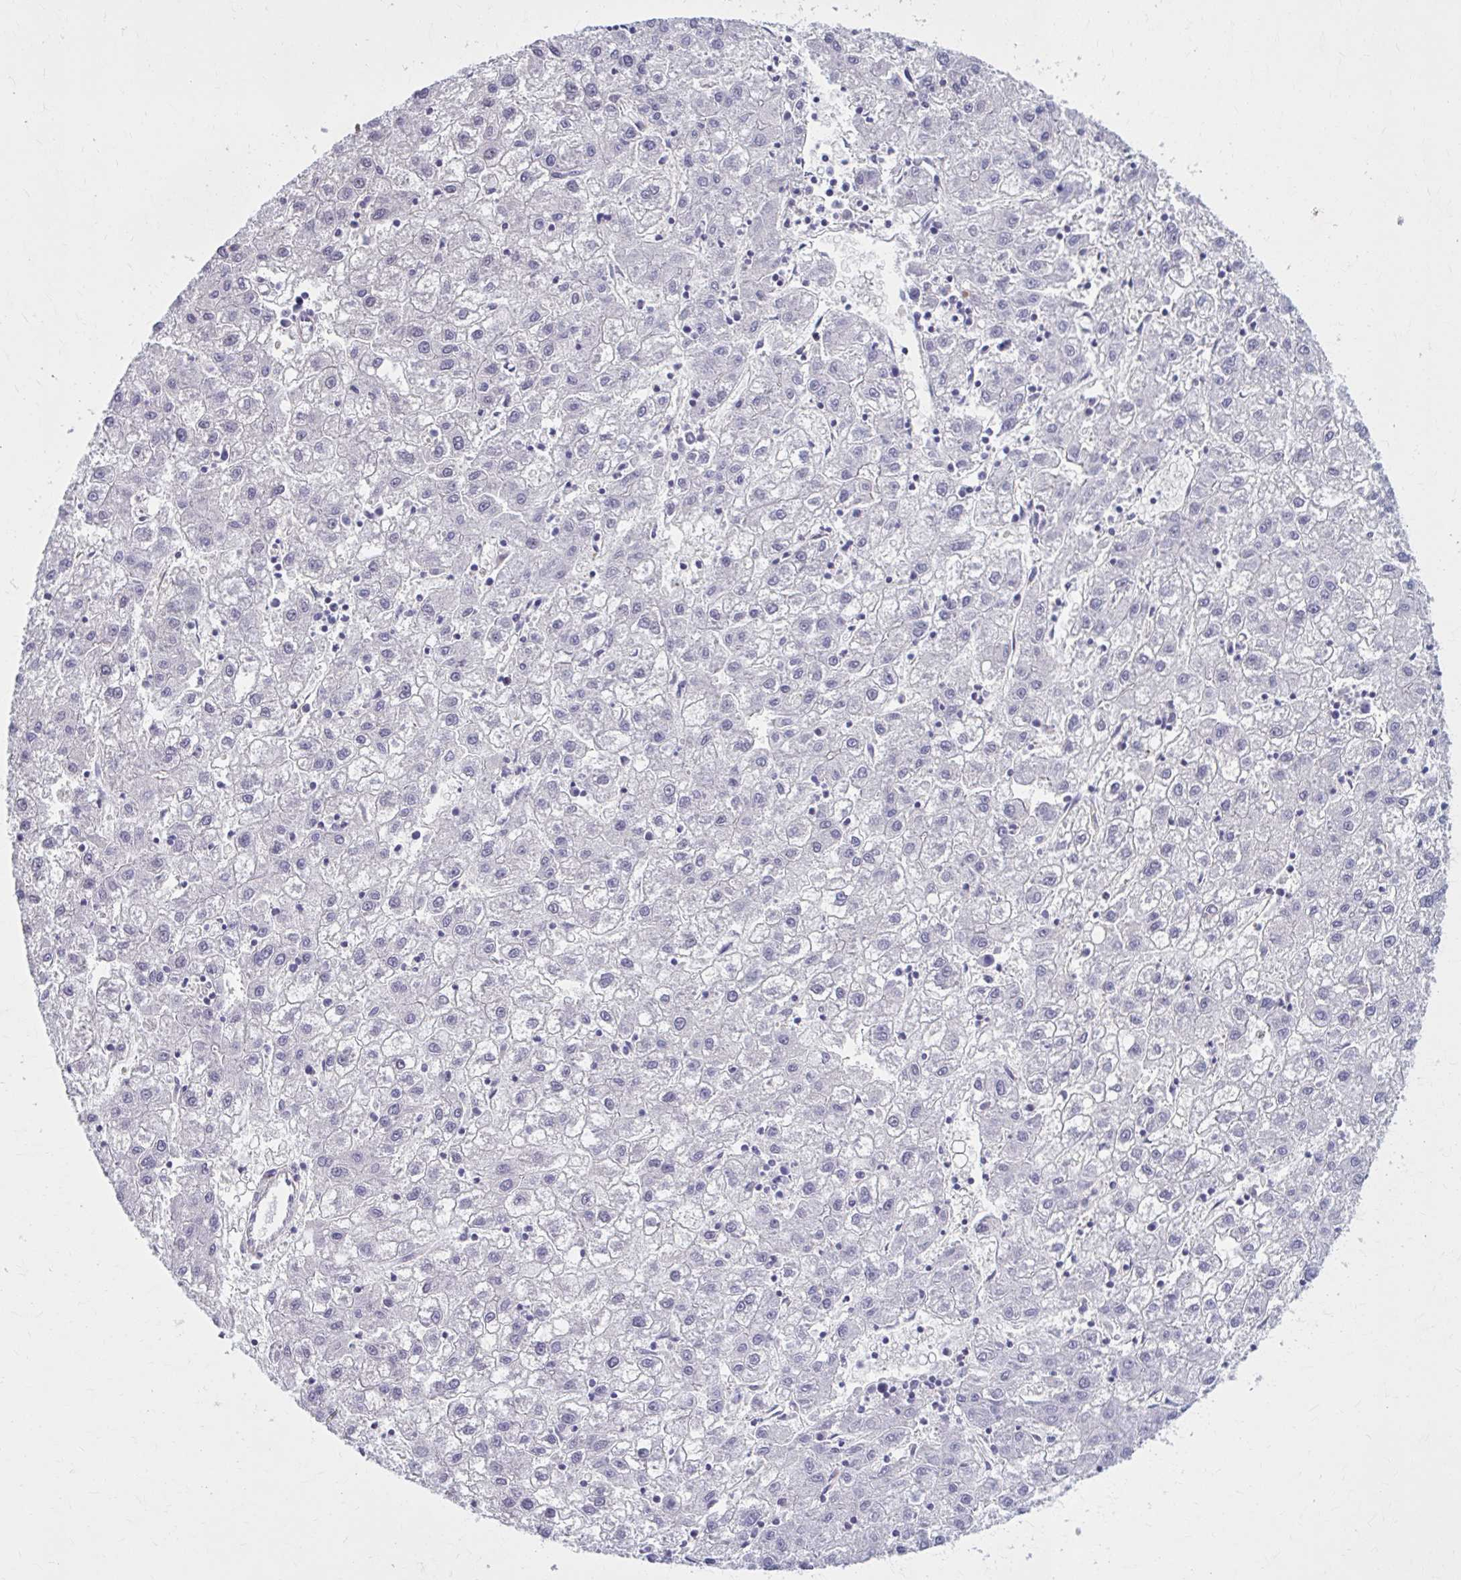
{"staining": {"intensity": "negative", "quantity": "none", "location": "none"}, "tissue": "liver cancer", "cell_type": "Tumor cells", "image_type": "cancer", "snomed": [{"axis": "morphology", "description": "Carcinoma, Hepatocellular, NOS"}, {"axis": "topography", "description": "Liver"}], "caption": "Image shows no protein positivity in tumor cells of liver cancer tissue.", "gene": "CHST3", "patient": {"sex": "male", "age": 72}}